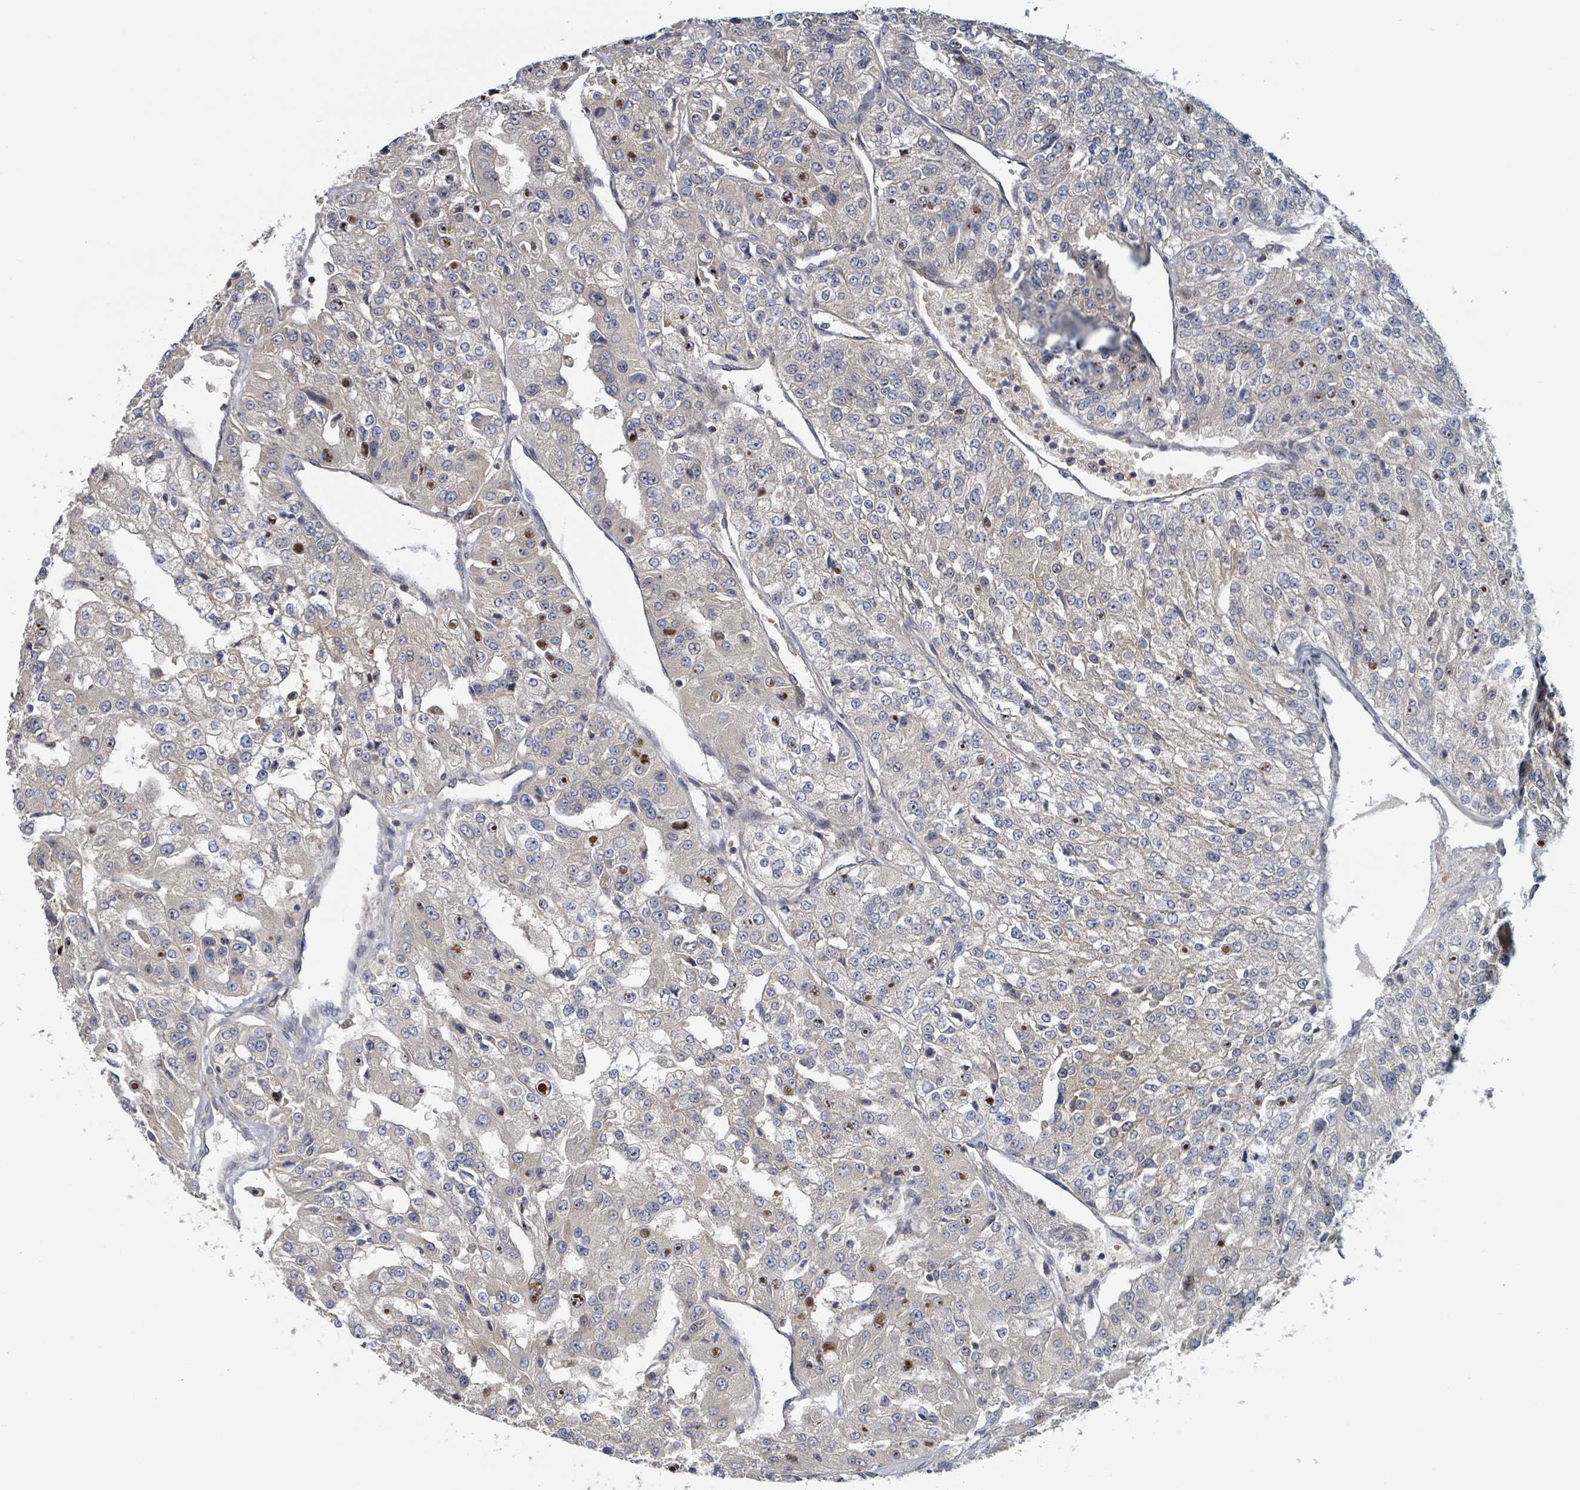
{"staining": {"intensity": "moderate", "quantity": "25%-75%", "location": "cytoplasmic/membranous"}, "tissue": "renal cancer", "cell_type": "Tumor cells", "image_type": "cancer", "snomed": [{"axis": "morphology", "description": "Adenocarcinoma, NOS"}, {"axis": "topography", "description": "Kidney"}], "caption": "Immunohistochemistry image of renal adenocarcinoma stained for a protein (brown), which displays medium levels of moderate cytoplasmic/membranous positivity in approximately 25%-75% of tumor cells.", "gene": "HIVEP1", "patient": {"sex": "female", "age": 63}}